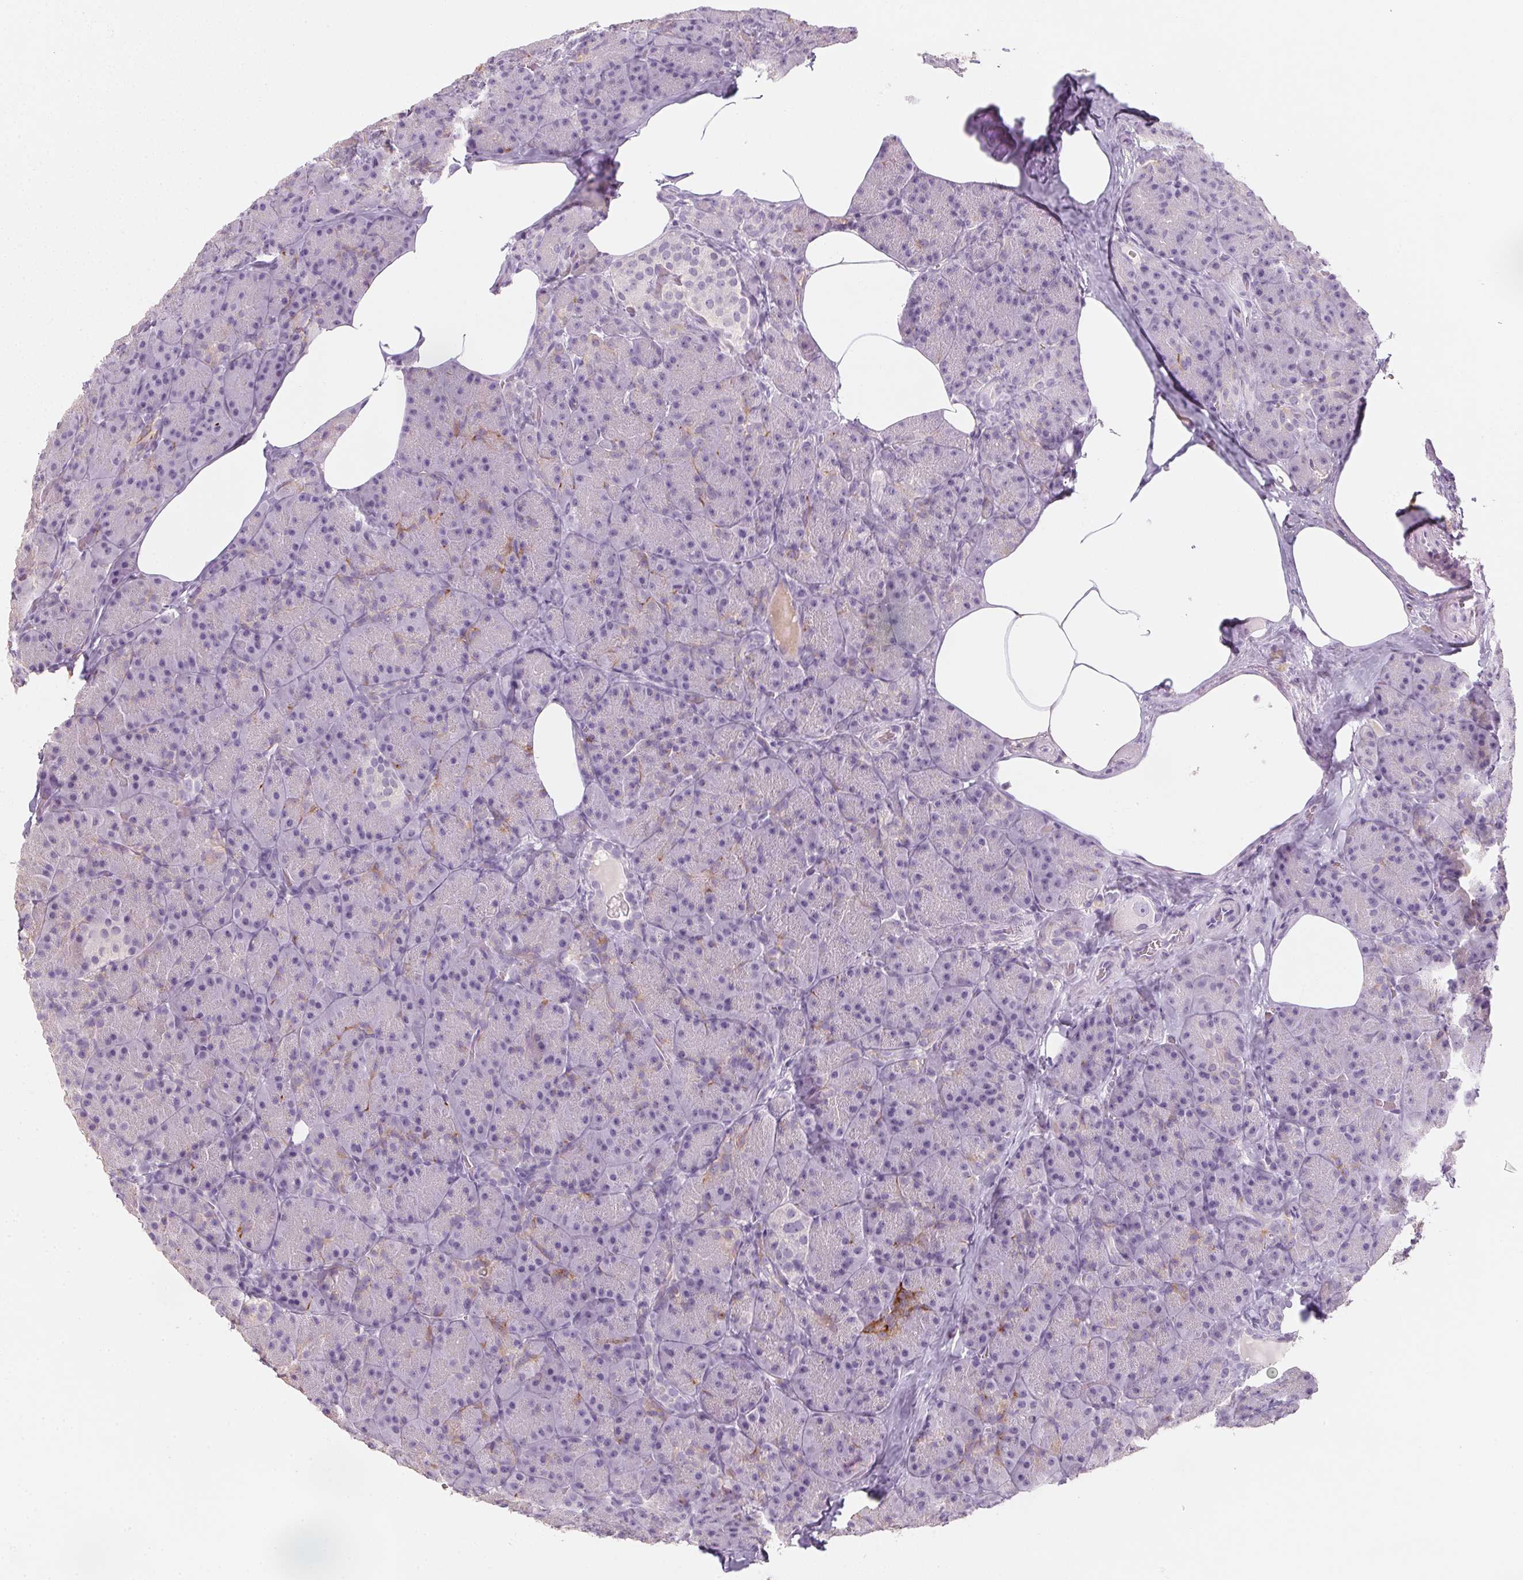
{"staining": {"intensity": "moderate", "quantity": "<25%", "location": "cytoplasmic/membranous"}, "tissue": "pancreas", "cell_type": "Exocrine glandular cells", "image_type": "normal", "snomed": [{"axis": "morphology", "description": "Normal tissue, NOS"}, {"axis": "topography", "description": "Pancreas"}], "caption": "High-power microscopy captured an IHC photomicrograph of unremarkable pancreas, revealing moderate cytoplasmic/membranous staining in approximately <25% of exocrine glandular cells.", "gene": "TMEM72", "patient": {"sex": "male", "age": 57}}